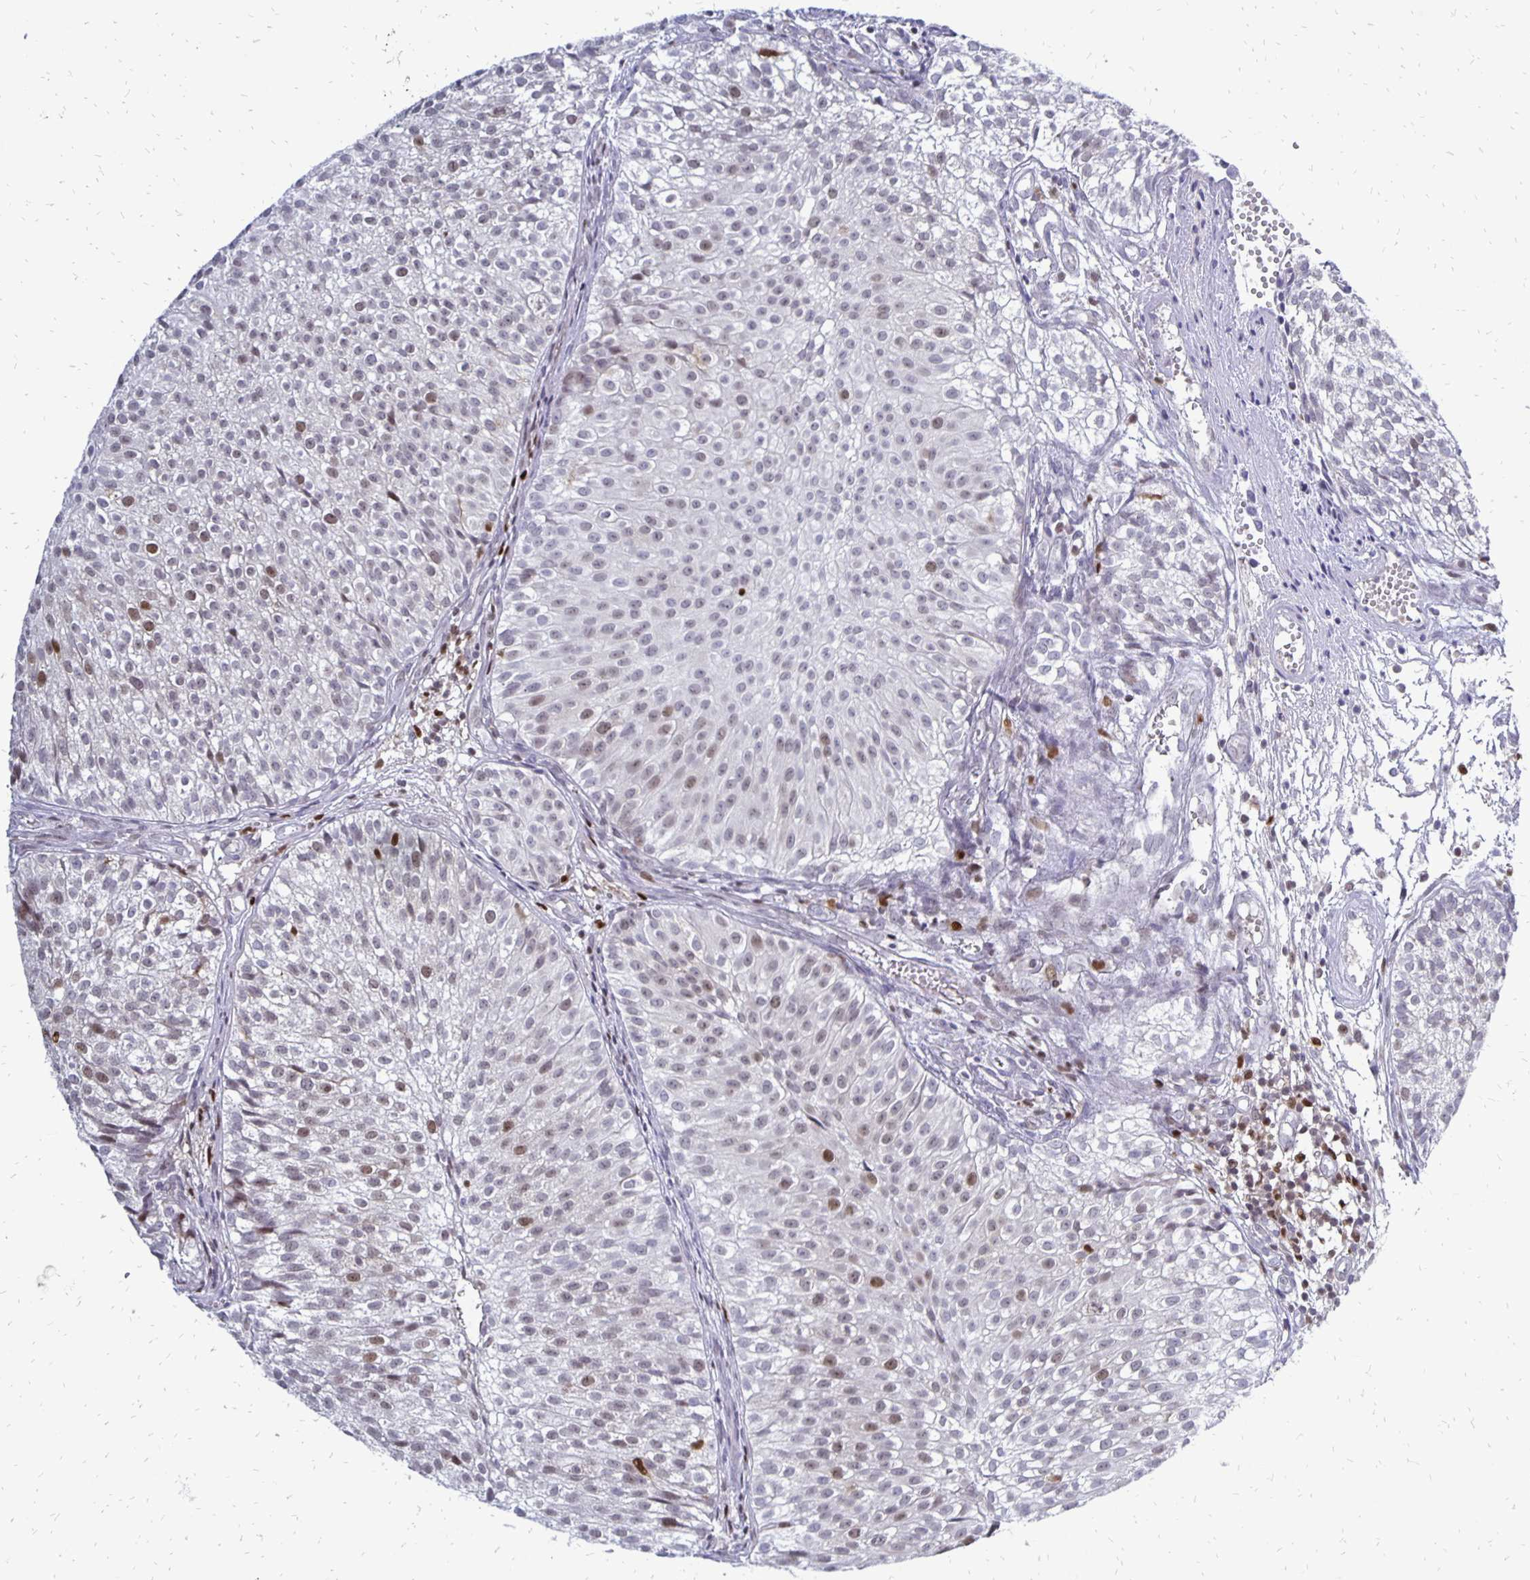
{"staining": {"intensity": "weak", "quantity": "<25%", "location": "nuclear"}, "tissue": "urothelial cancer", "cell_type": "Tumor cells", "image_type": "cancer", "snomed": [{"axis": "morphology", "description": "Urothelial carcinoma, Low grade"}, {"axis": "topography", "description": "Urinary bladder"}], "caption": "Immunohistochemical staining of human low-grade urothelial carcinoma displays no significant staining in tumor cells.", "gene": "DCK", "patient": {"sex": "male", "age": 70}}